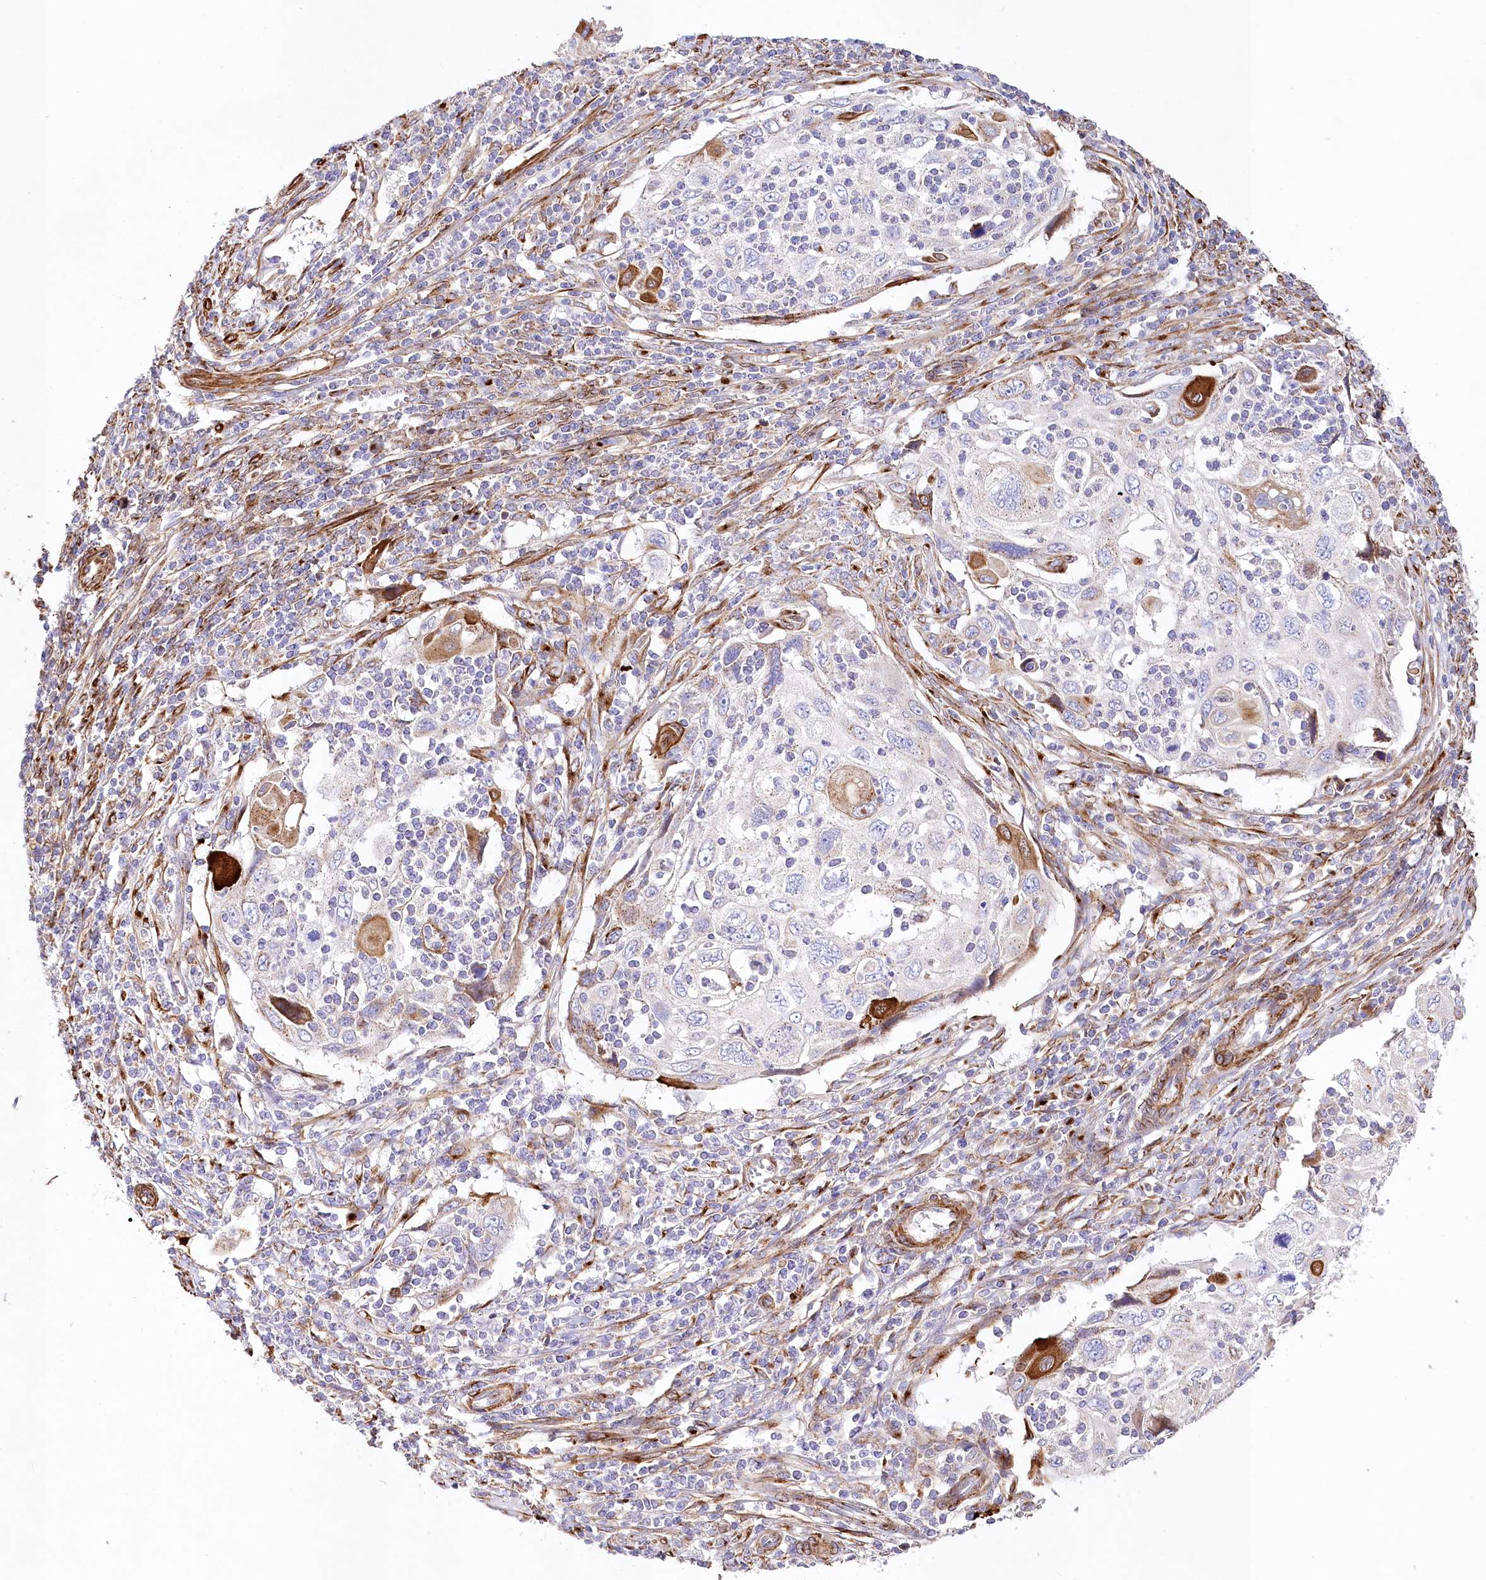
{"staining": {"intensity": "strong", "quantity": "<25%", "location": "cytoplasmic/membranous"}, "tissue": "cervical cancer", "cell_type": "Tumor cells", "image_type": "cancer", "snomed": [{"axis": "morphology", "description": "Squamous cell carcinoma, NOS"}, {"axis": "topography", "description": "Cervix"}], "caption": "Cervical squamous cell carcinoma stained for a protein (brown) shows strong cytoplasmic/membranous positive staining in approximately <25% of tumor cells.", "gene": "ABRAXAS2", "patient": {"sex": "female", "age": 70}}